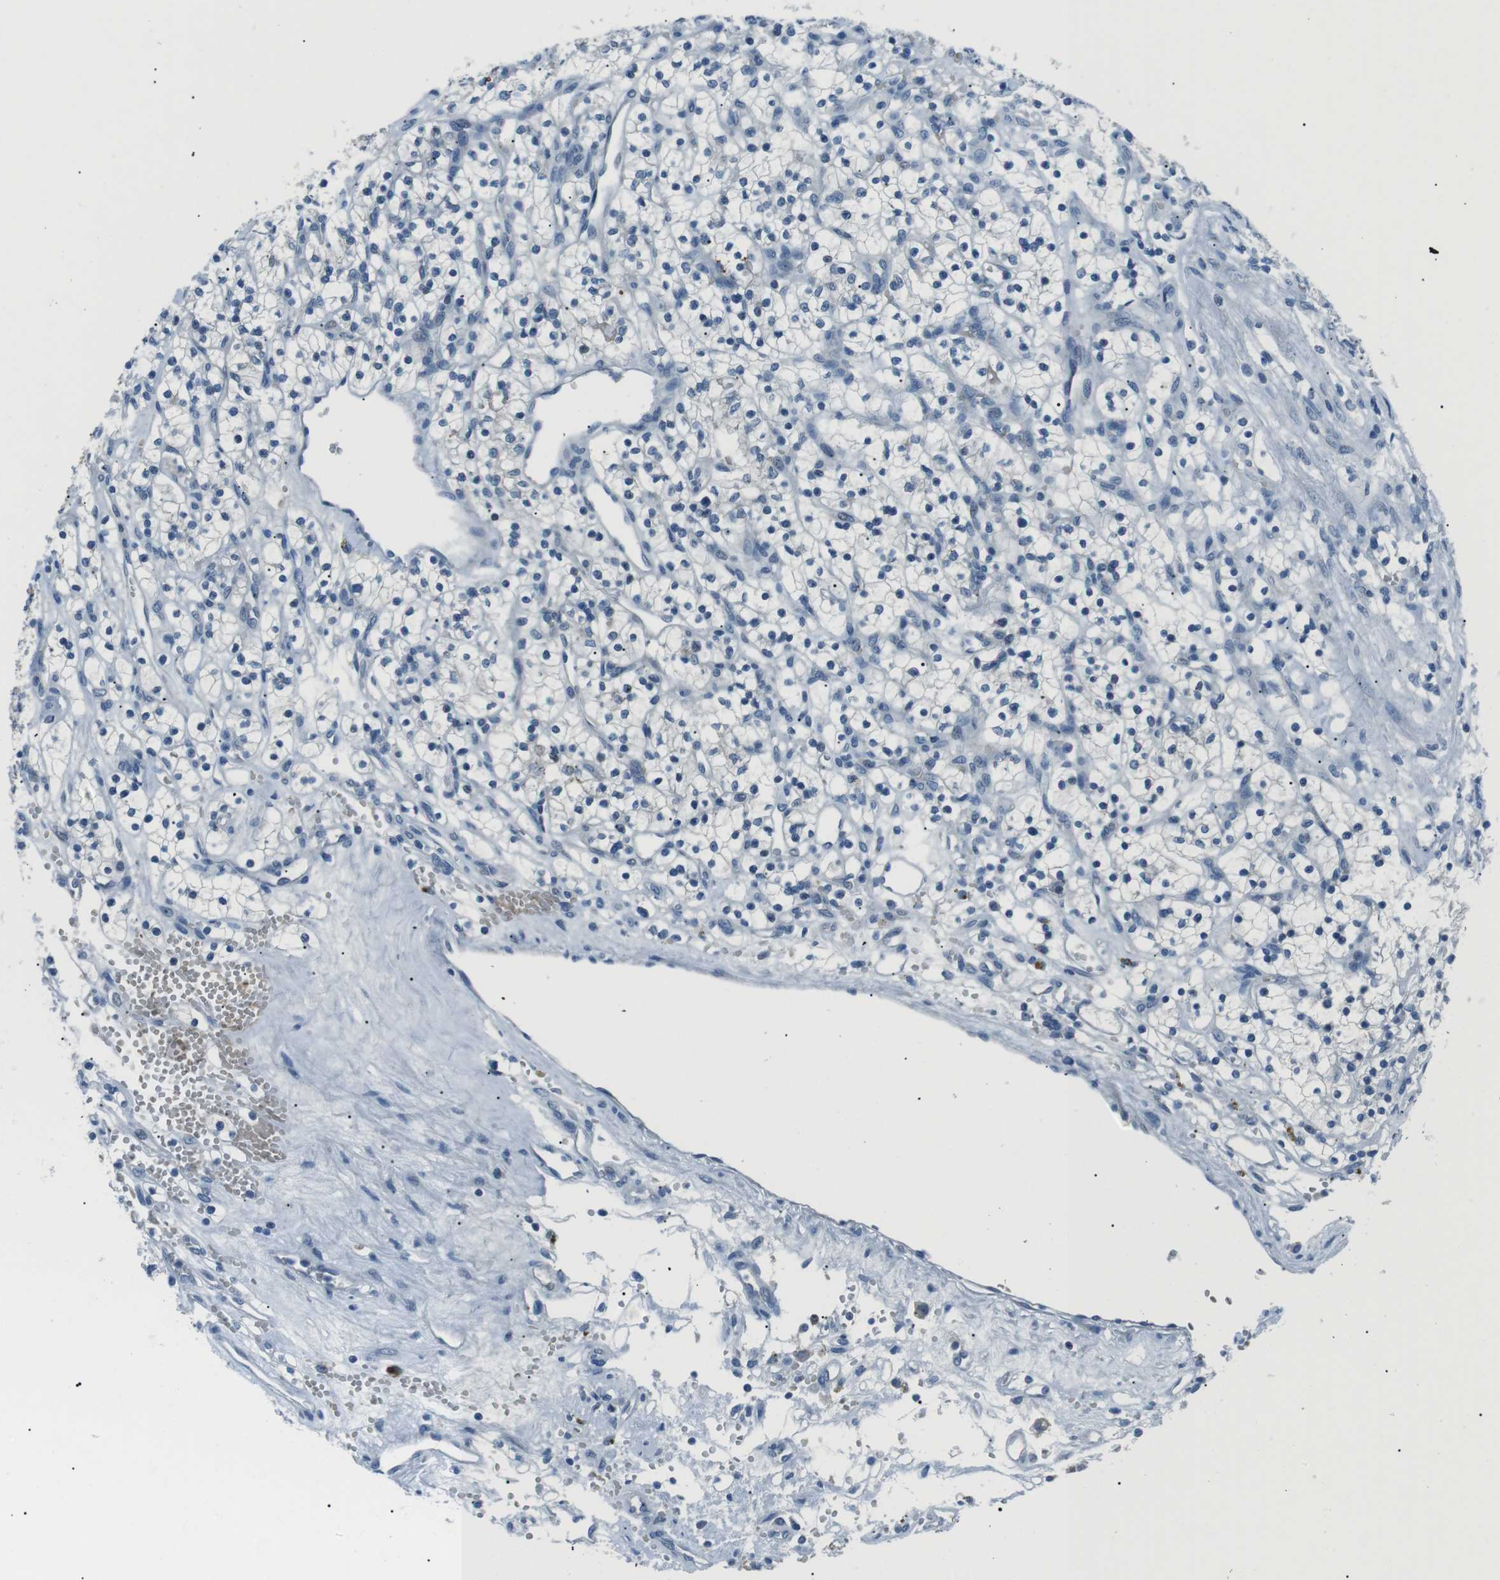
{"staining": {"intensity": "negative", "quantity": "none", "location": "none"}, "tissue": "renal cancer", "cell_type": "Tumor cells", "image_type": "cancer", "snomed": [{"axis": "morphology", "description": "Adenocarcinoma, NOS"}, {"axis": "topography", "description": "Kidney"}], "caption": "This is an immunohistochemistry photomicrograph of human renal cancer. There is no staining in tumor cells.", "gene": "ST6GAL1", "patient": {"sex": "female", "age": 57}}